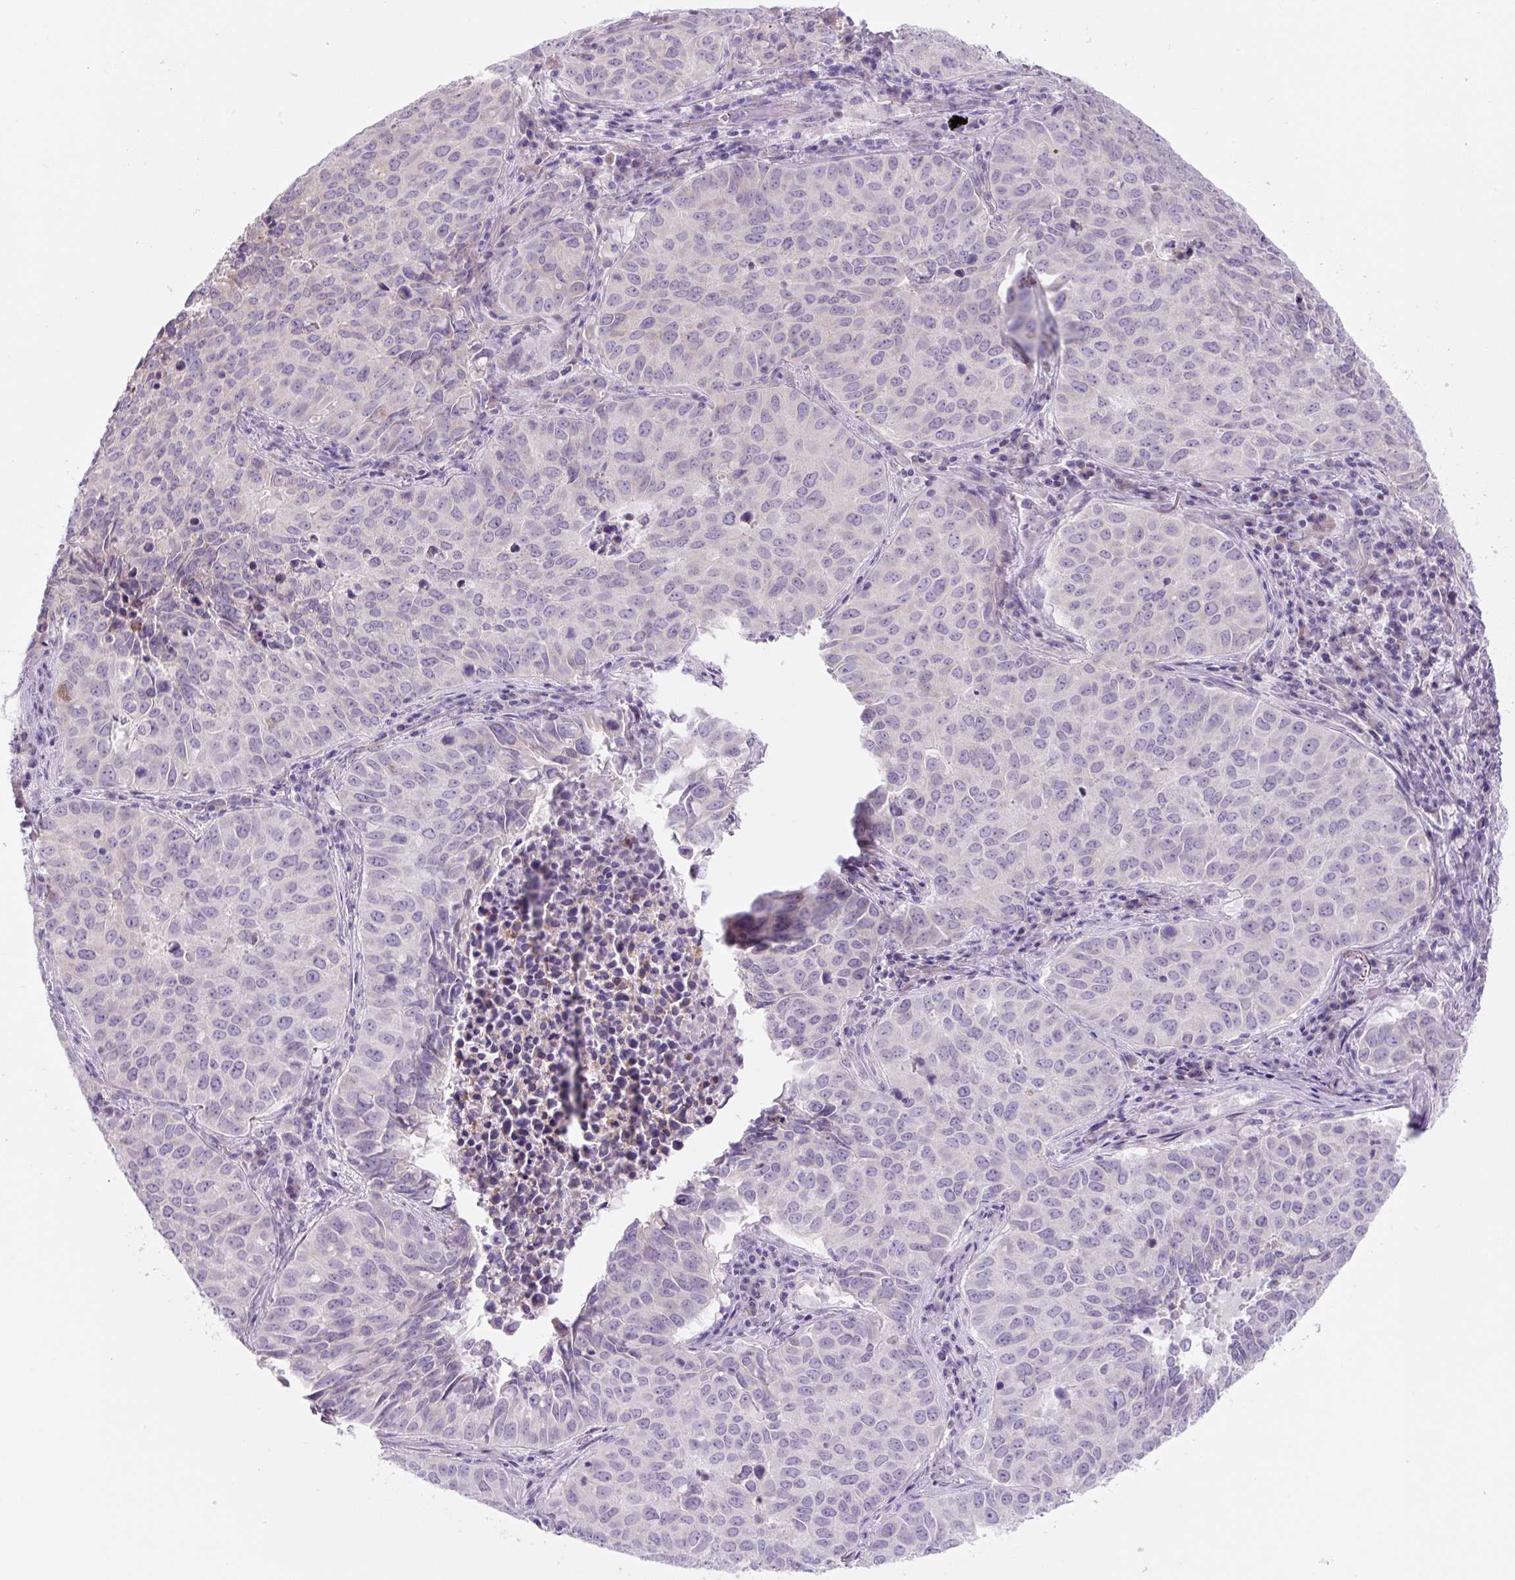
{"staining": {"intensity": "negative", "quantity": "none", "location": "none"}, "tissue": "lung cancer", "cell_type": "Tumor cells", "image_type": "cancer", "snomed": [{"axis": "morphology", "description": "Adenocarcinoma, NOS"}, {"axis": "topography", "description": "Lung"}], "caption": "This is a micrograph of immunohistochemistry staining of adenocarcinoma (lung), which shows no positivity in tumor cells. The staining is performed using DAB brown chromogen with nuclei counter-stained in using hematoxylin.", "gene": "YIF1B", "patient": {"sex": "female", "age": 50}}